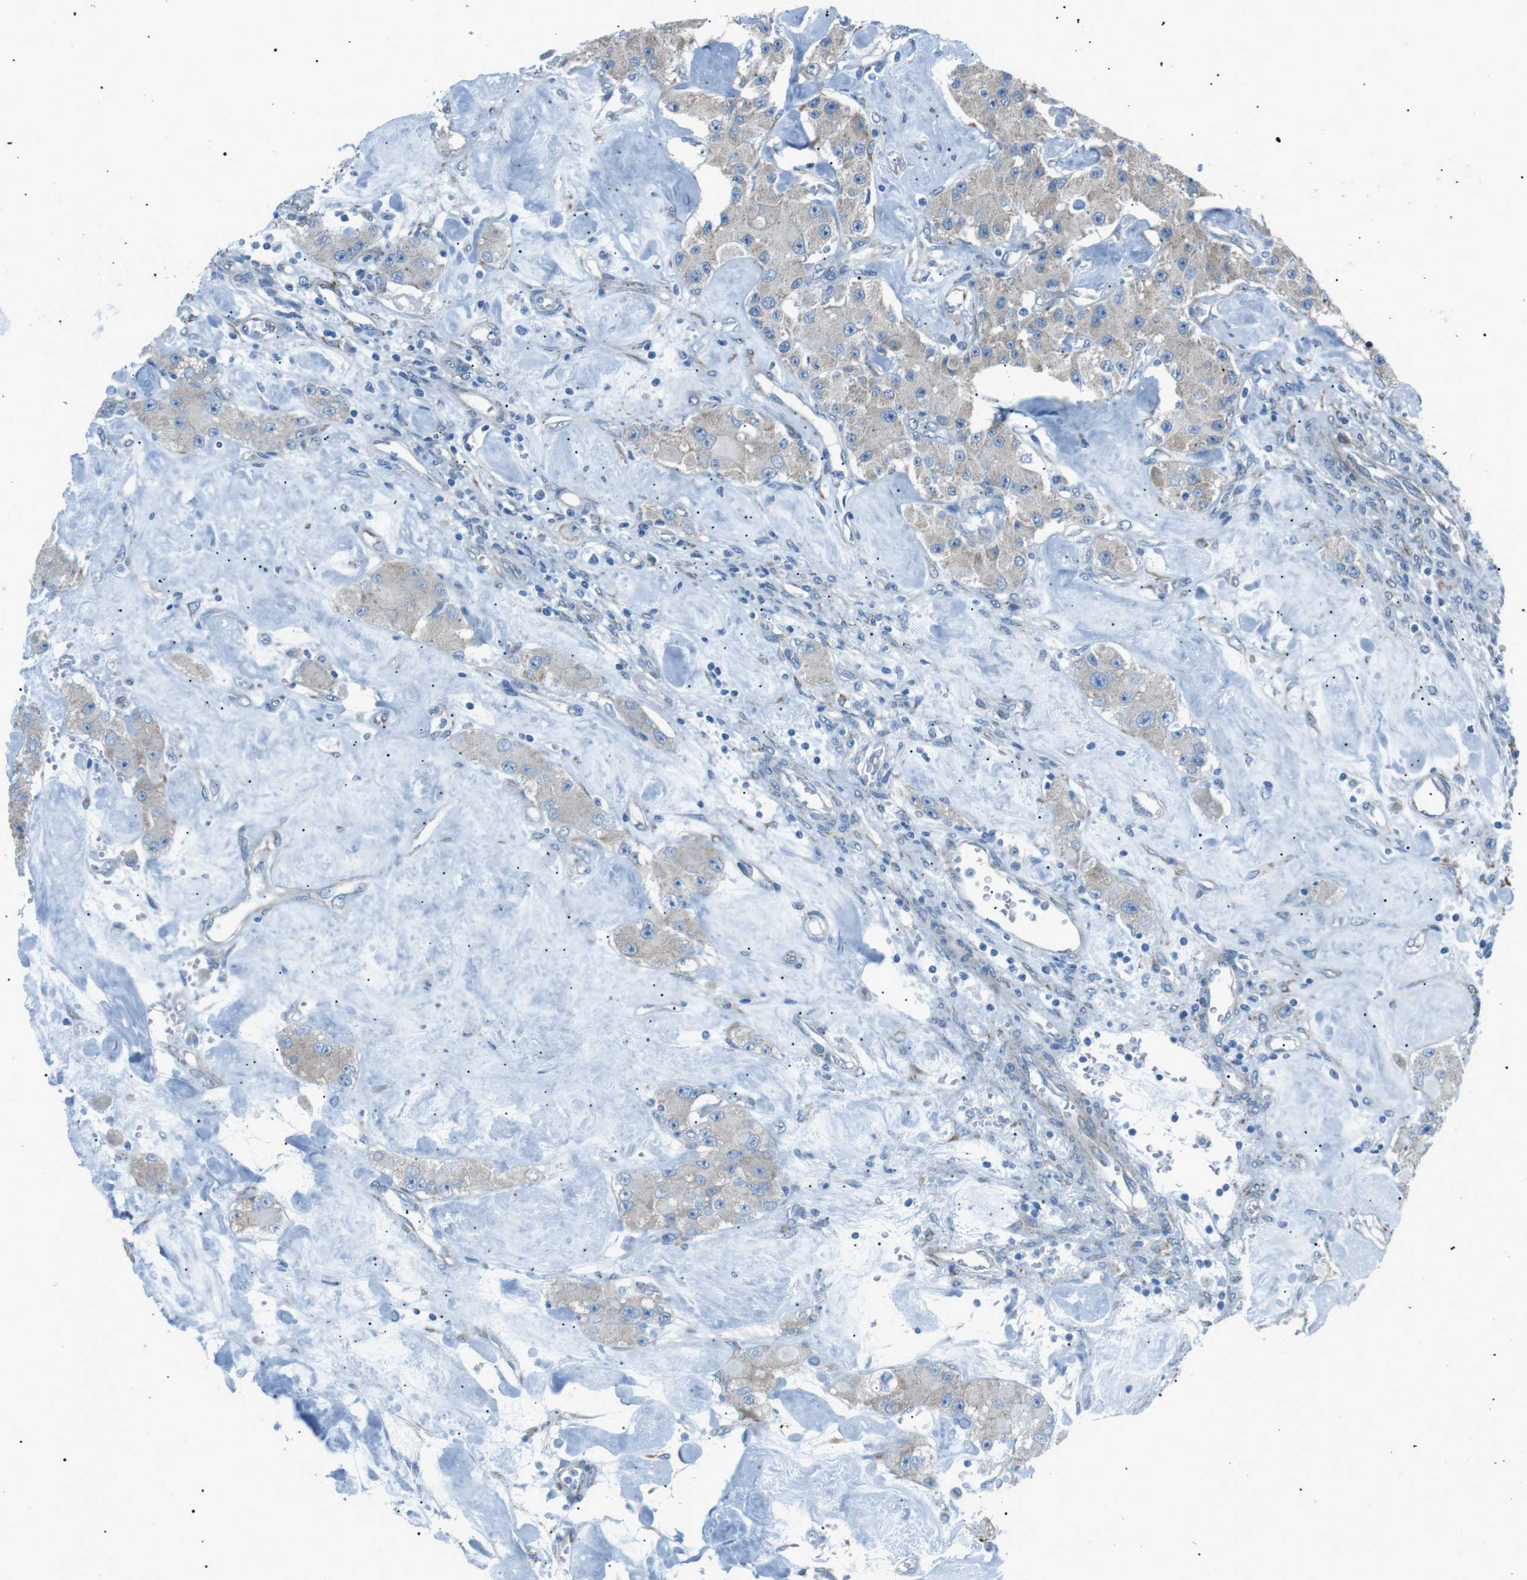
{"staining": {"intensity": "weak", "quantity": ">75%", "location": "cytoplasmic/membranous"}, "tissue": "carcinoid", "cell_type": "Tumor cells", "image_type": "cancer", "snomed": [{"axis": "morphology", "description": "Carcinoid, malignant, NOS"}, {"axis": "topography", "description": "Pancreas"}], "caption": "The micrograph shows a brown stain indicating the presence of a protein in the cytoplasmic/membranous of tumor cells in carcinoid.", "gene": "MTARC2", "patient": {"sex": "male", "age": 41}}